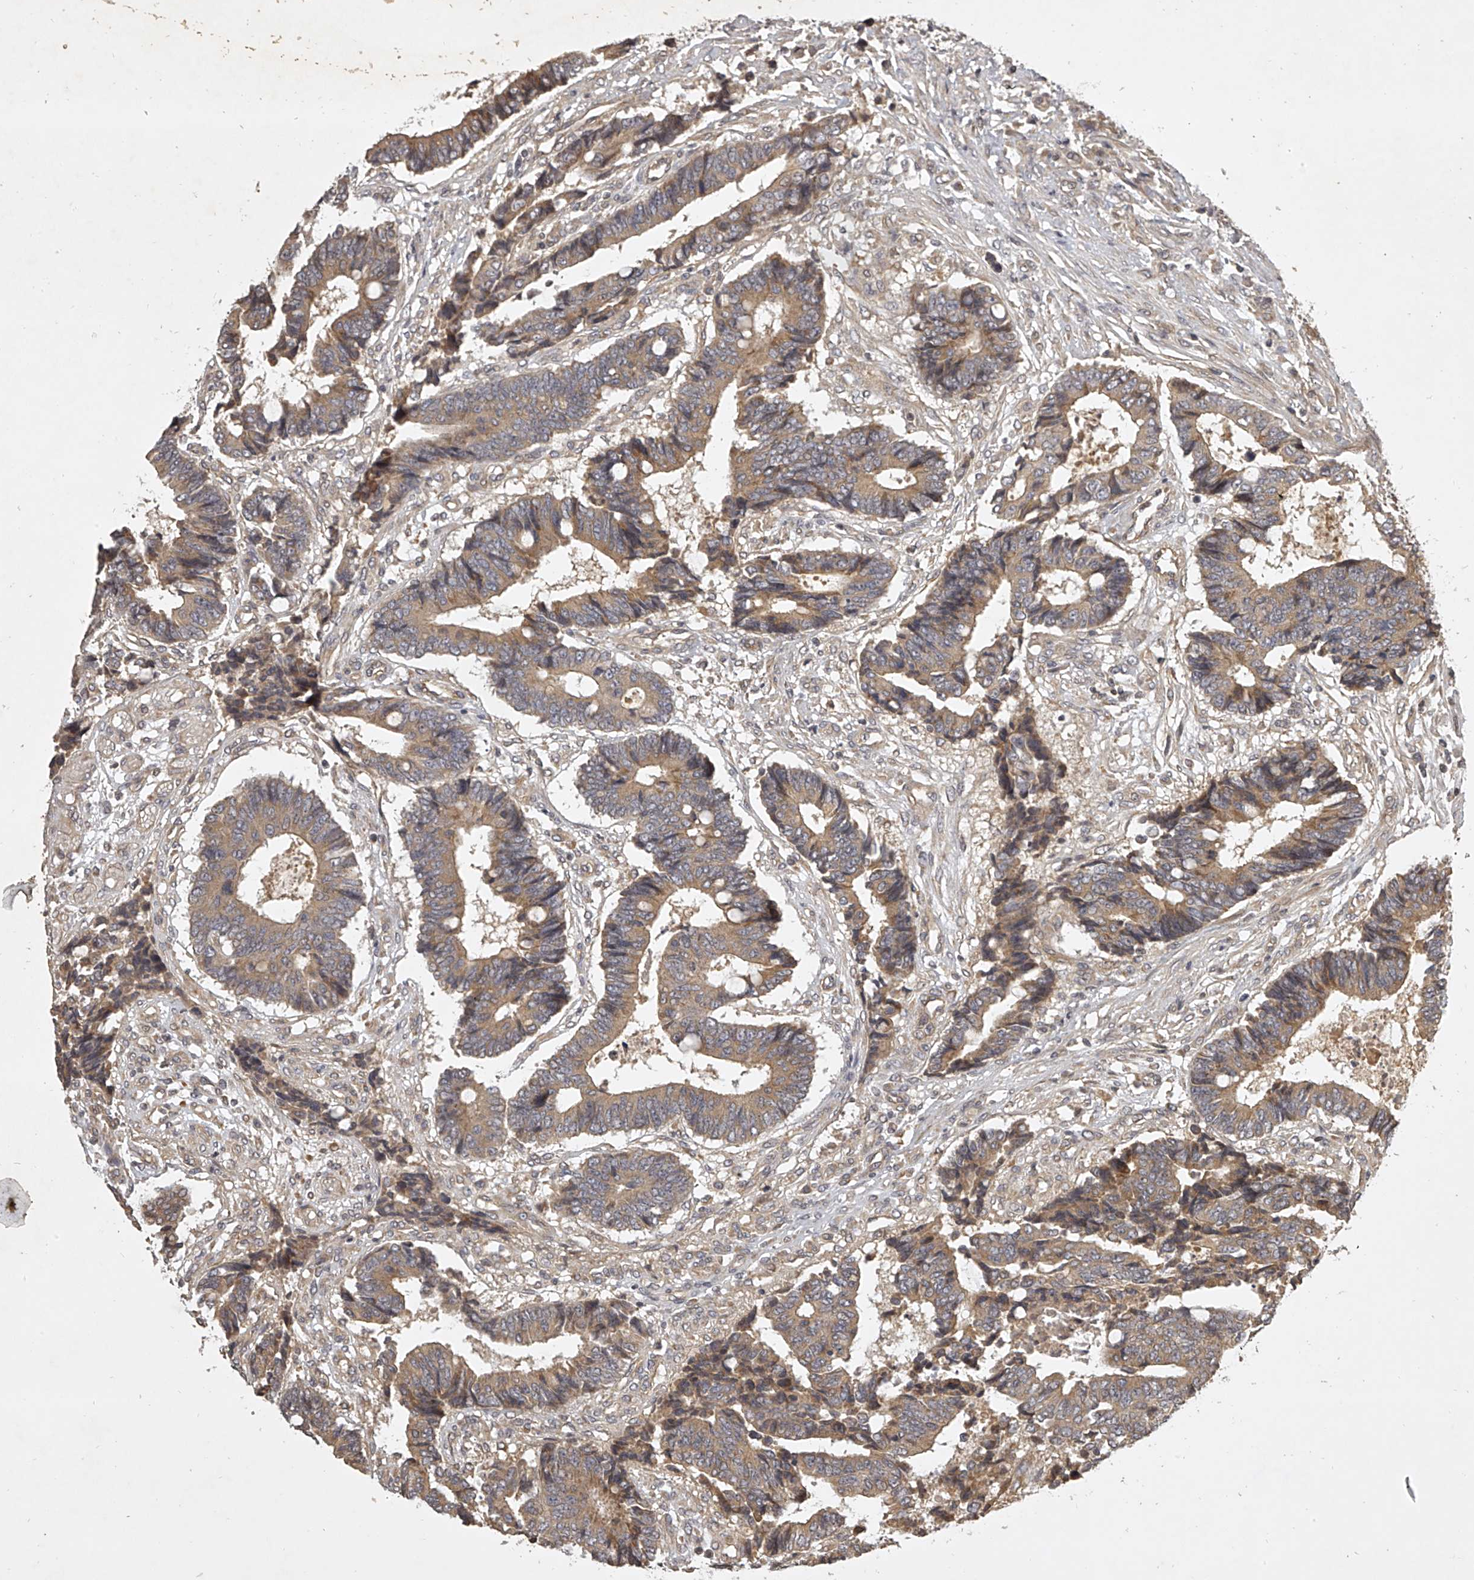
{"staining": {"intensity": "moderate", "quantity": ">75%", "location": "cytoplasmic/membranous"}, "tissue": "colorectal cancer", "cell_type": "Tumor cells", "image_type": "cancer", "snomed": [{"axis": "morphology", "description": "Adenocarcinoma, NOS"}, {"axis": "topography", "description": "Rectum"}], "caption": "DAB immunohistochemical staining of human colorectal adenocarcinoma reveals moderate cytoplasmic/membranous protein expression in about >75% of tumor cells.", "gene": "NFS1", "patient": {"sex": "male", "age": 84}}